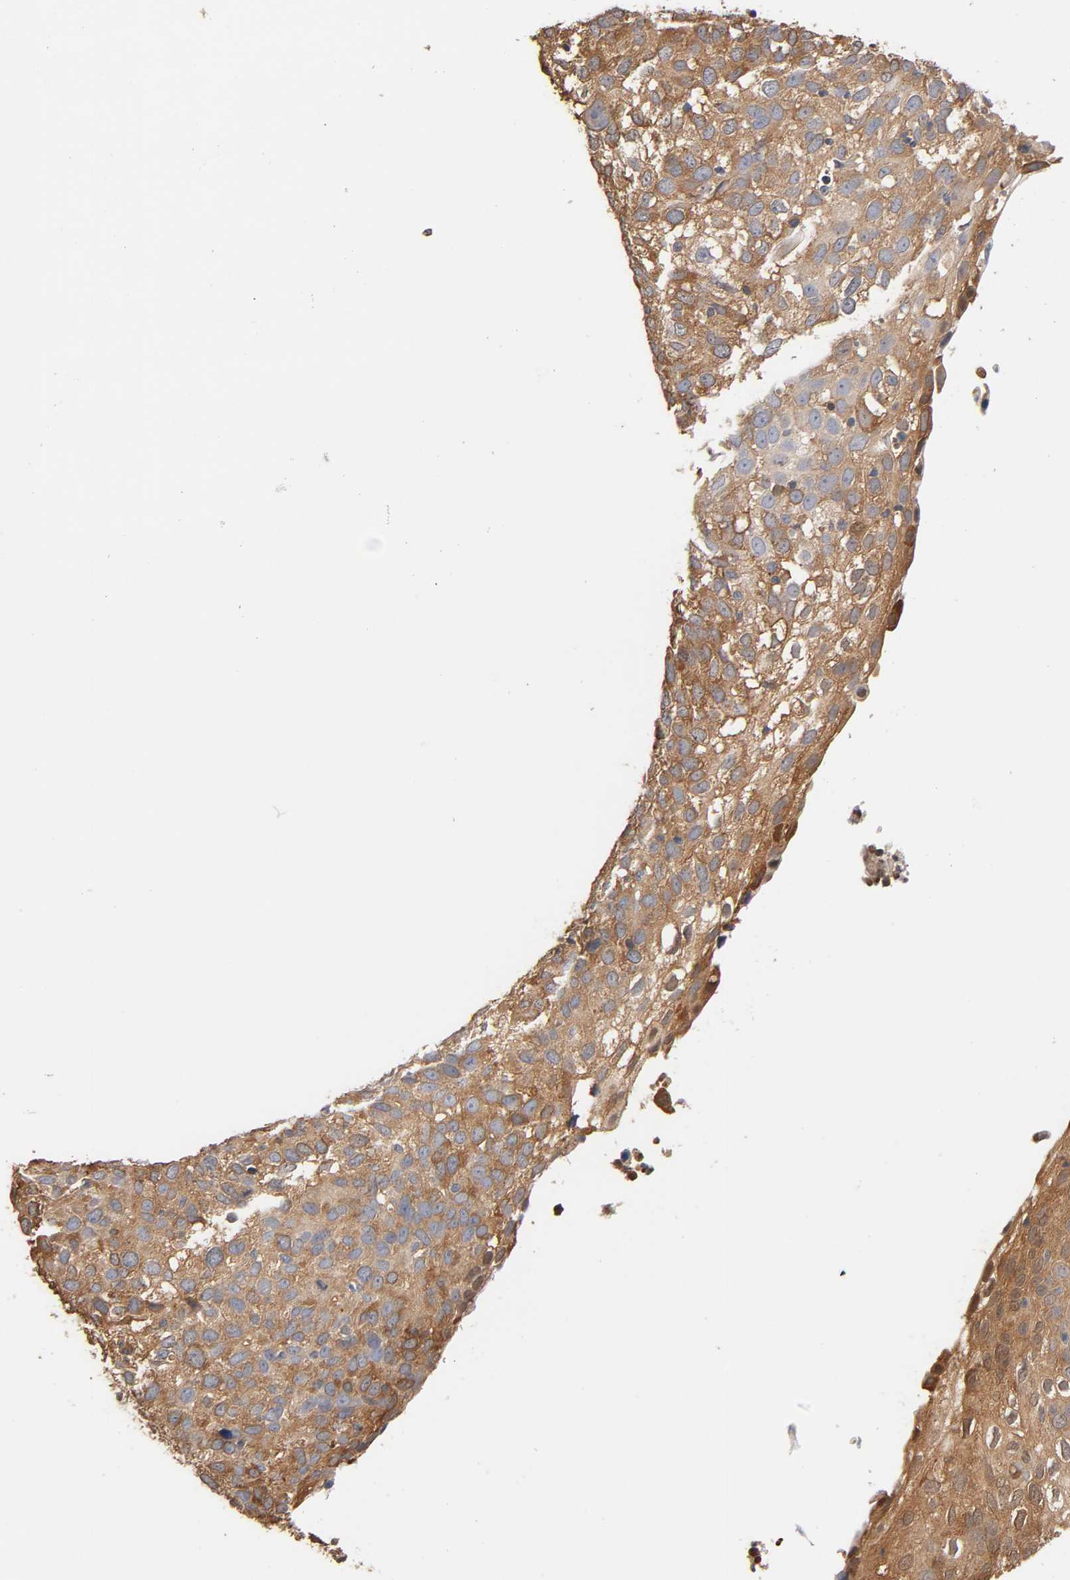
{"staining": {"intensity": "moderate", "quantity": ">75%", "location": "cytoplasmic/membranous"}, "tissue": "skin cancer", "cell_type": "Tumor cells", "image_type": "cancer", "snomed": [{"axis": "morphology", "description": "Squamous cell carcinoma, NOS"}, {"axis": "topography", "description": "Skin"}], "caption": "IHC photomicrograph of neoplastic tissue: human skin cancer (squamous cell carcinoma) stained using IHC shows medium levels of moderate protein expression localized specifically in the cytoplasmic/membranous of tumor cells, appearing as a cytoplasmic/membranous brown color.", "gene": "ALDOA", "patient": {"sex": "male", "age": 87}}